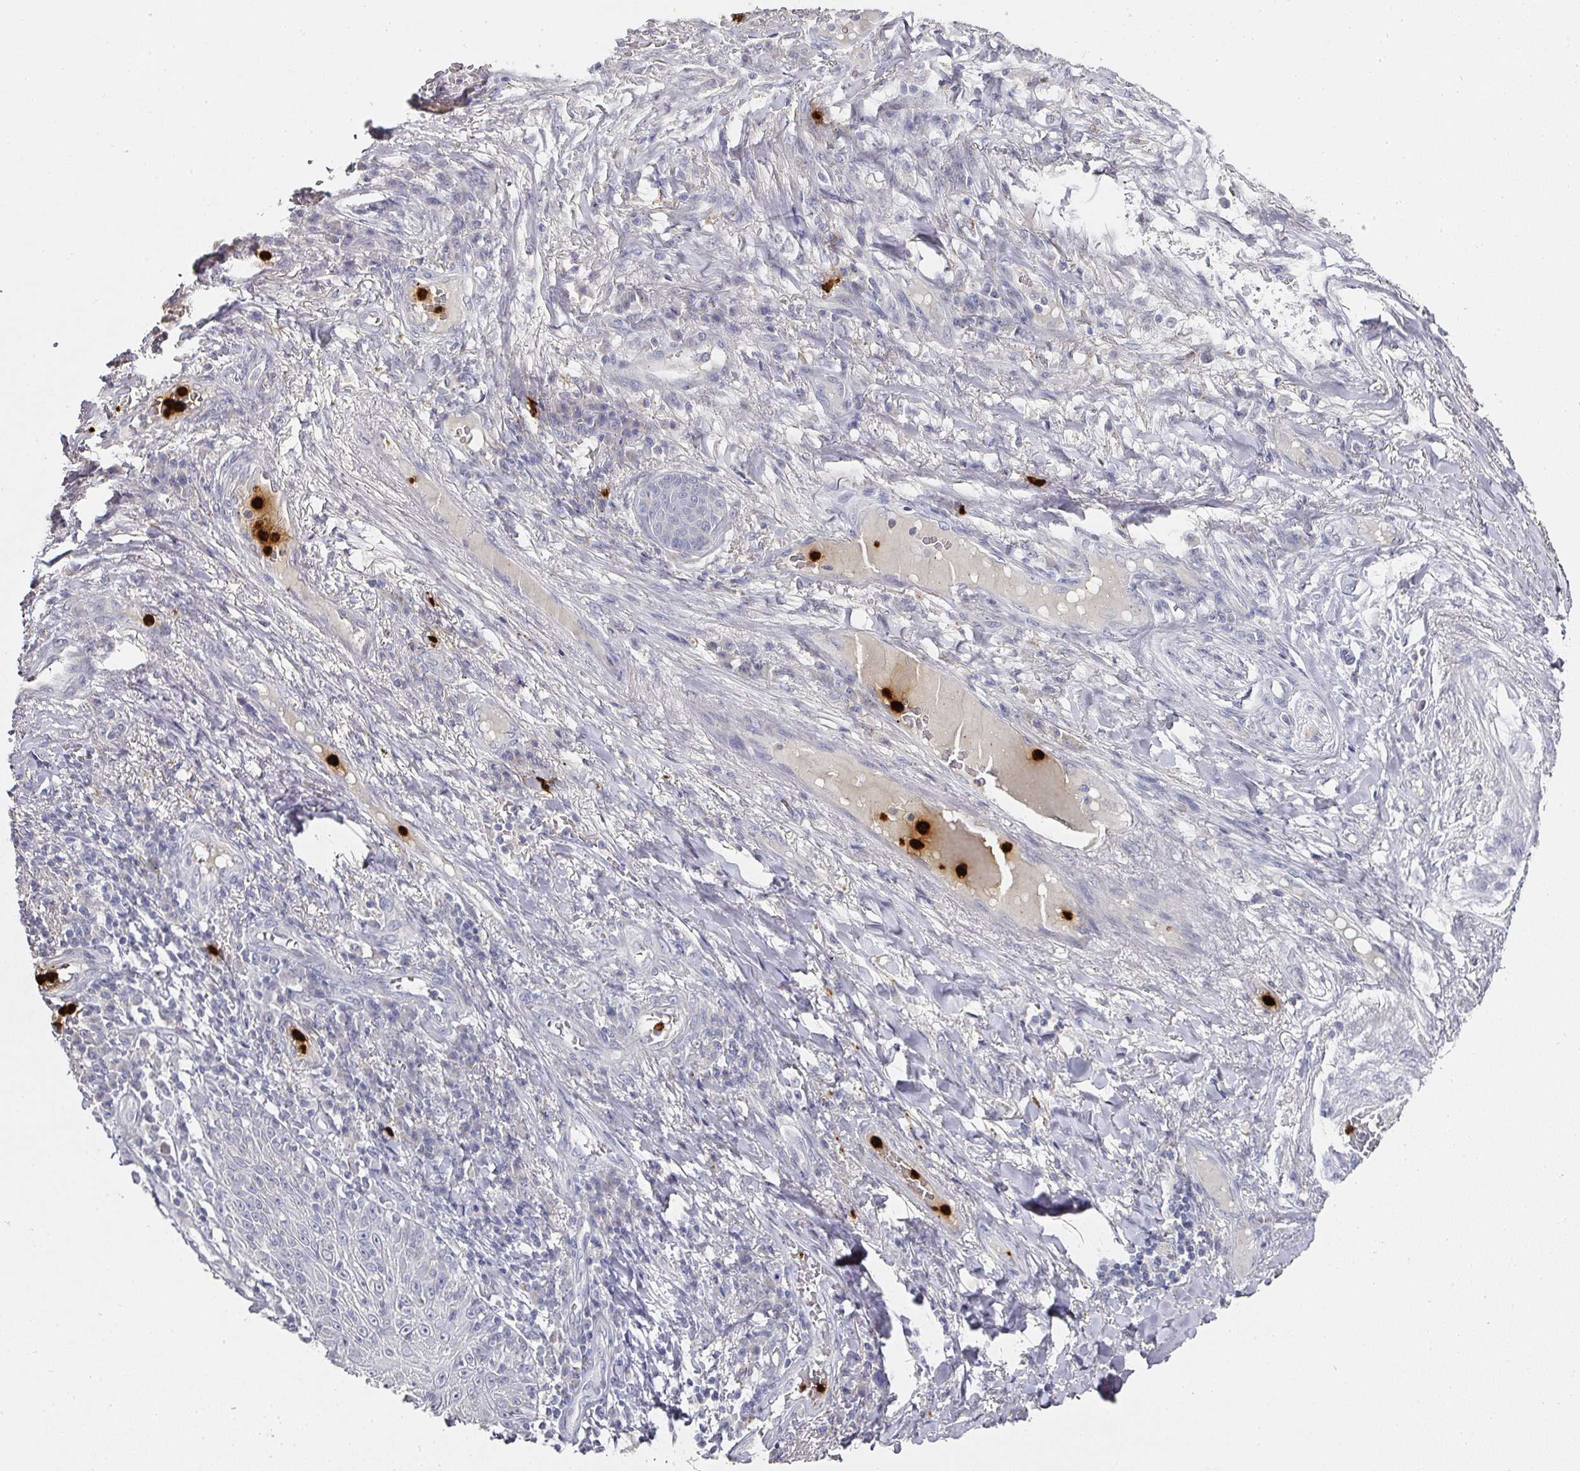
{"staining": {"intensity": "moderate", "quantity": "<25%", "location": "cytoplasmic/membranous"}, "tissue": "skin cancer", "cell_type": "Tumor cells", "image_type": "cancer", "snomed": [{"axis": "morphology", "description": "Squamous cell carcinoma, NOS"}, {"axis": "topography", "description": "Skin"}], "caption": "Protein staining shows moderate cytoplasmic/membranous expression in approximately <25% of tumor cells in skin cancer (squamous cell carcinoma).", "gene": "CAMP", "patient": {"sex": "male", "age": 70}}